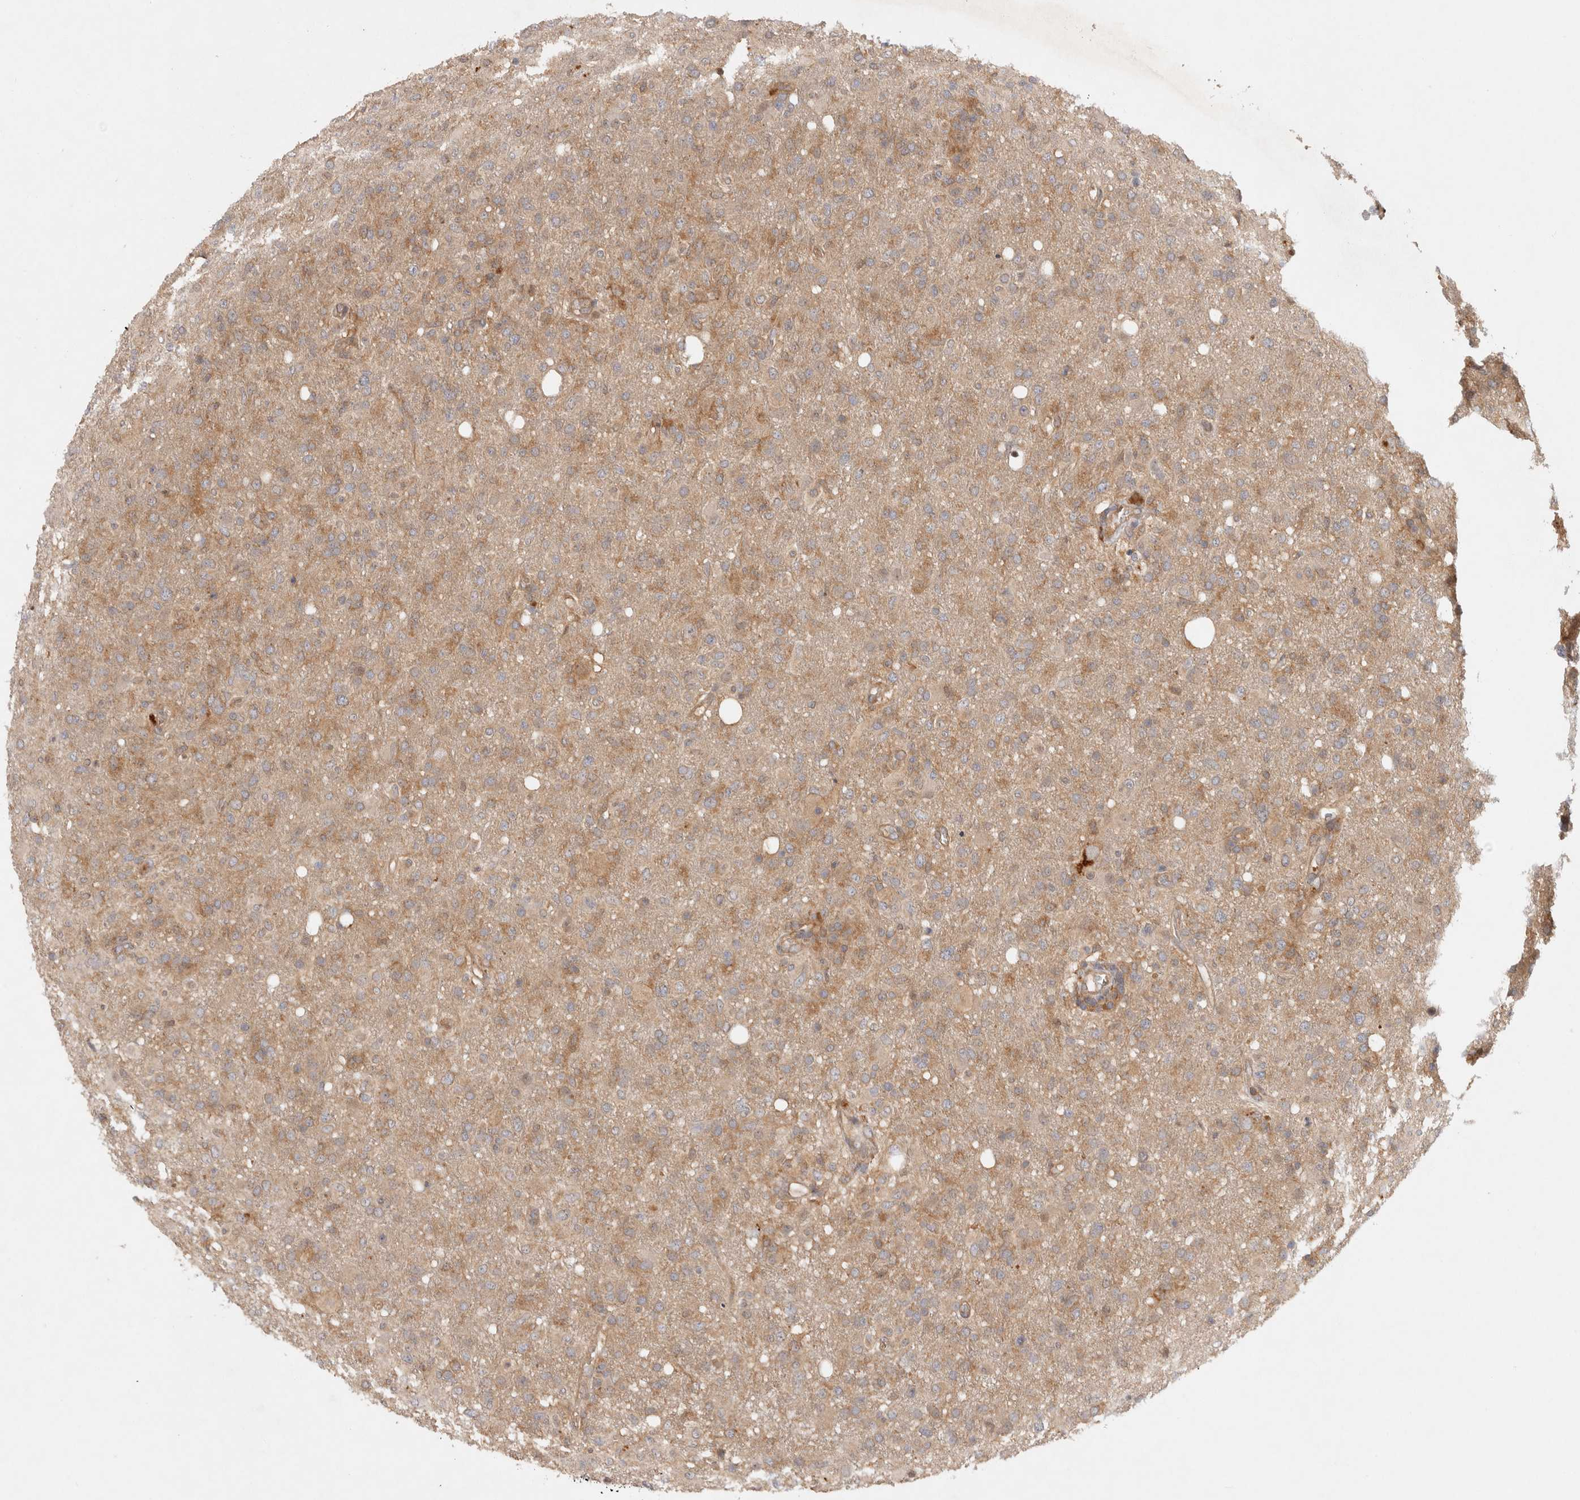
{"staining": {"intensity": "weak", "quantity": ">75%", "location": "cytoplasmic/membranous"}, "tissue": "glioma", "cell_type": "Tumor cells", "image_type": "cancer", "snomed": [{"axis": "morphology", "description": "Glioma, malignant, High grade"}, {"axis": "topography", "description": "Brain"}], "caption": "Immunohistochemistry (IHC) (DAB (3,3'-diaminobenzidine)) staining of glioma demonstrates weak cytoplasmic/membranous protein expression in approximately >75% of tumor cells.", "gene": "HTT", "patient": {"sex": "female", "age": 57}}